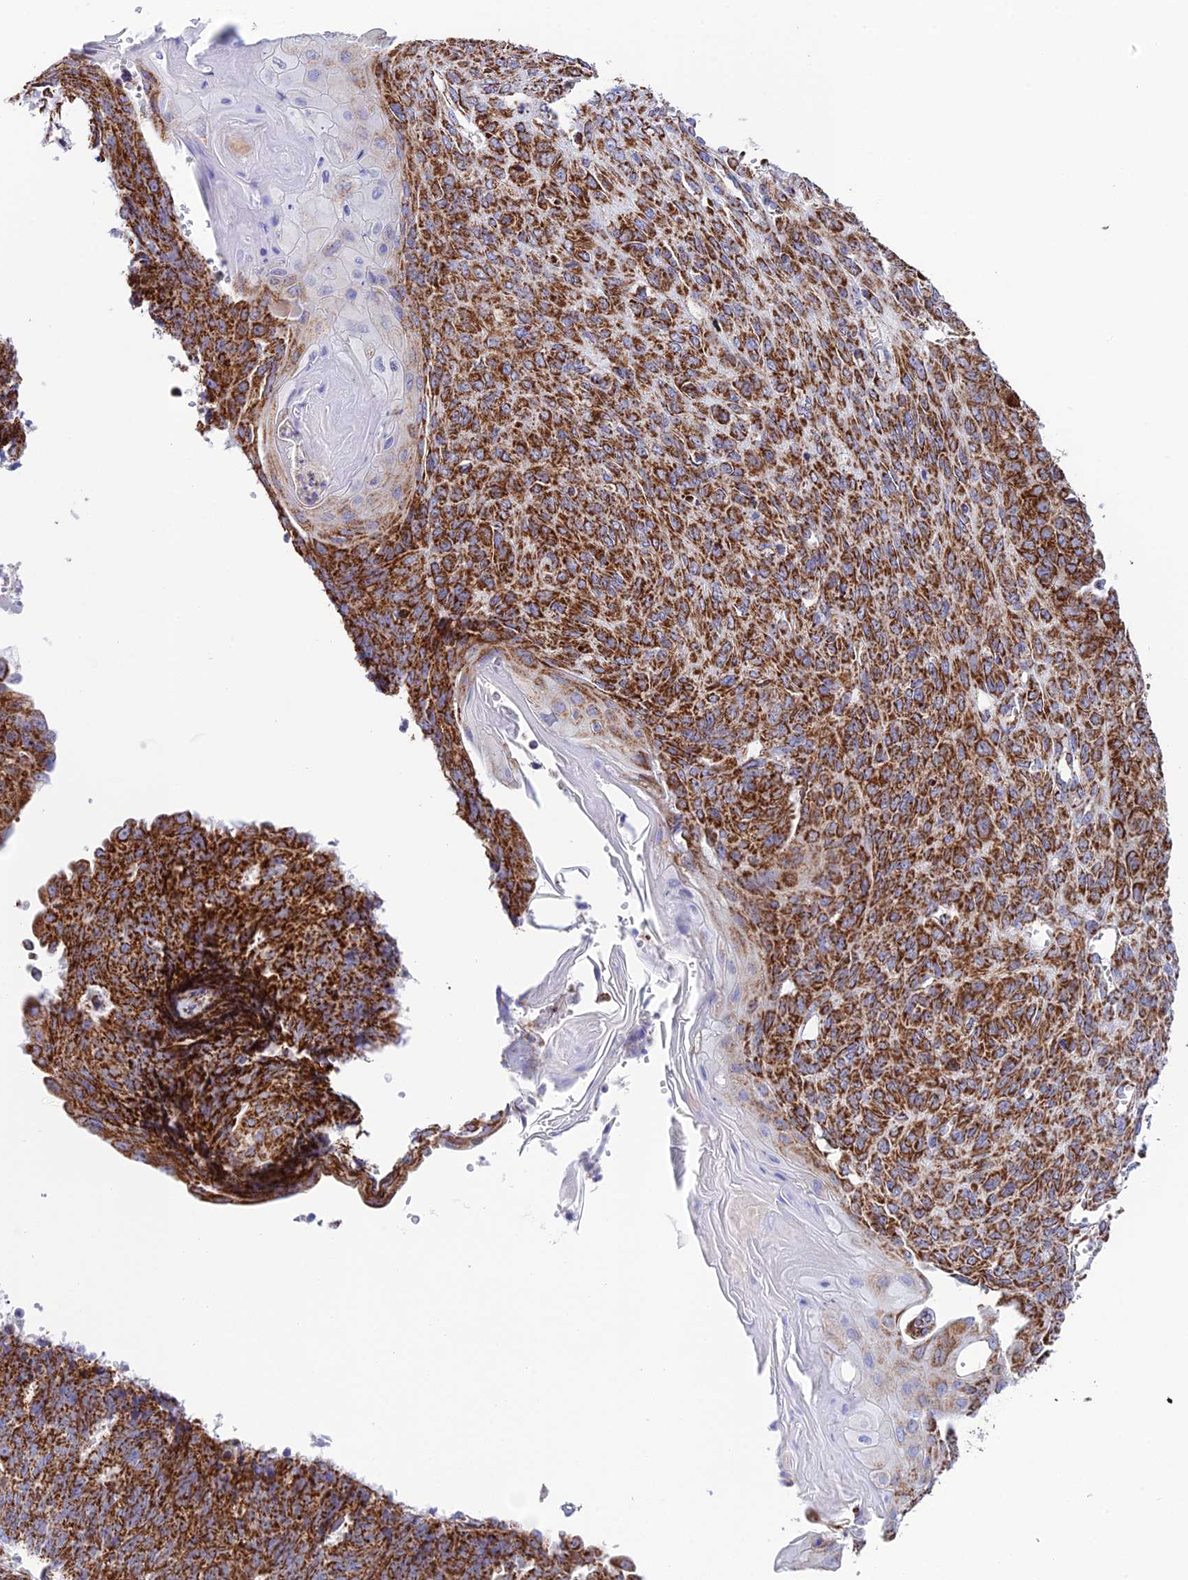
{"staining": {"intensity": "strong", "quantity": ">75%", "location": "cytoplasmic/membranous"}, "tissue": "endometrial cancer", "cell_type": "Tumor cells", "image_type": "cancer", "snomed": [{"axis": "morphology", "description": "Adenocarcinoma, NOS"}, {"axis": "topography", "description": "Endometrium"}], "caption": "Immunohistochemical staining of endometrial adenocarcinoma exhibits high levels of strong cytoplasmic/membranous protein staining in about >75% of tumor cells. (DAB IHC, brown staining for protein, blue staining for nuclei).", "gene": "CHCHD3", "patient": {"sex": "female", "age": 32}}